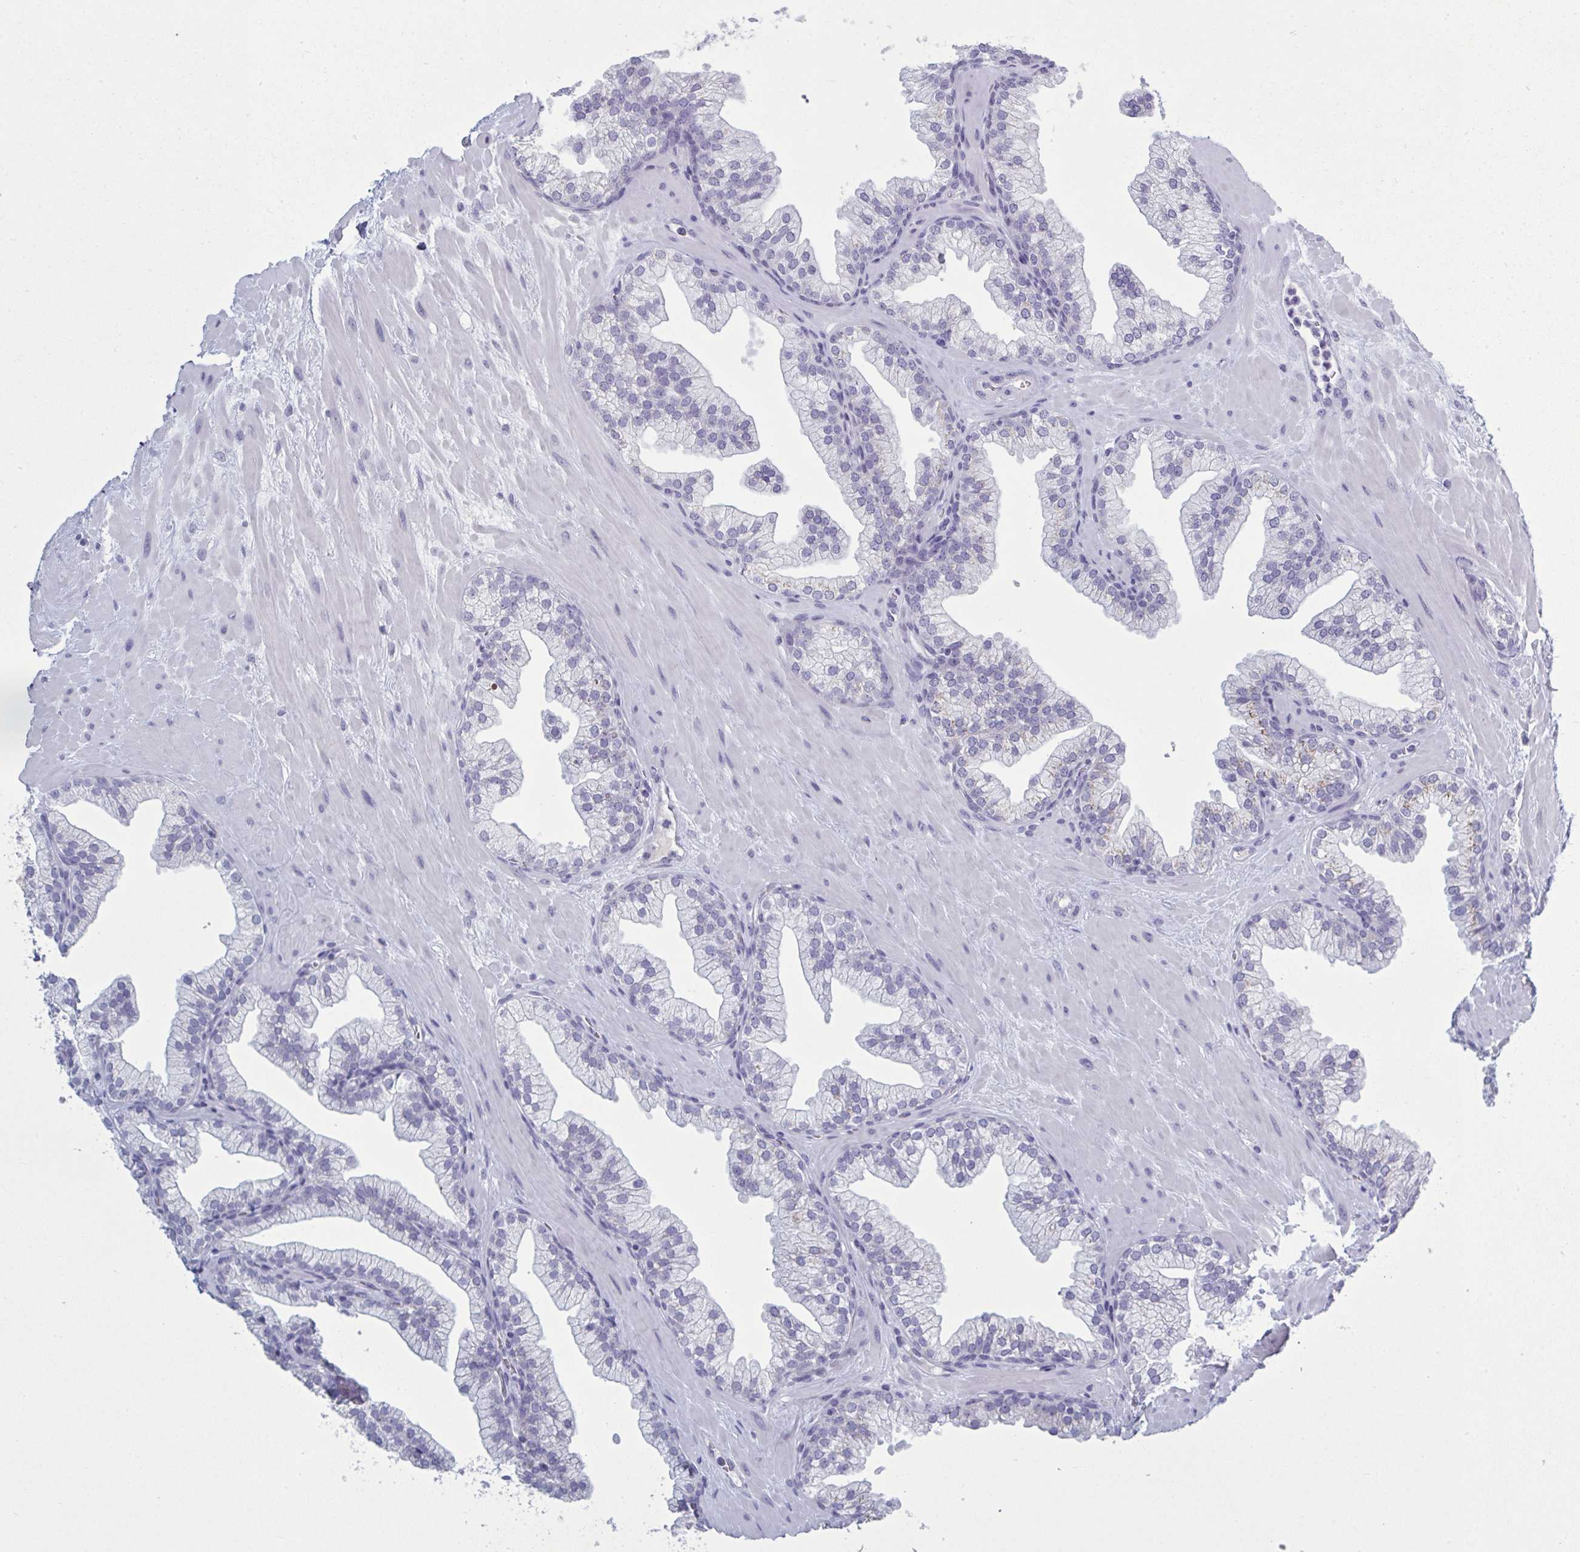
{"staining": {"intensity": "negative", "quantity": "none", "location": "none"}, "tissue": "prostate", "cell_type": "Glandular cells", "image_type": "normal", "snomed": [{"axis": "morphology", "description": "Normal tissue, NOS"}, {"axis": "topography", "description": "Prostate"}, {"axis": "topography", "description": "Peripheral nerve tissue"}], "caption": "The immunohistochemistry (IHC) image has no significant positivity in glandular cells of prostate. (DAB (3,3'-diaminobenzidine) immunohistochemistry (IHC) with hematoxylin counter stain).", "gene": "NDUFC2", "patient": {"sex": "male", "age": 61}}